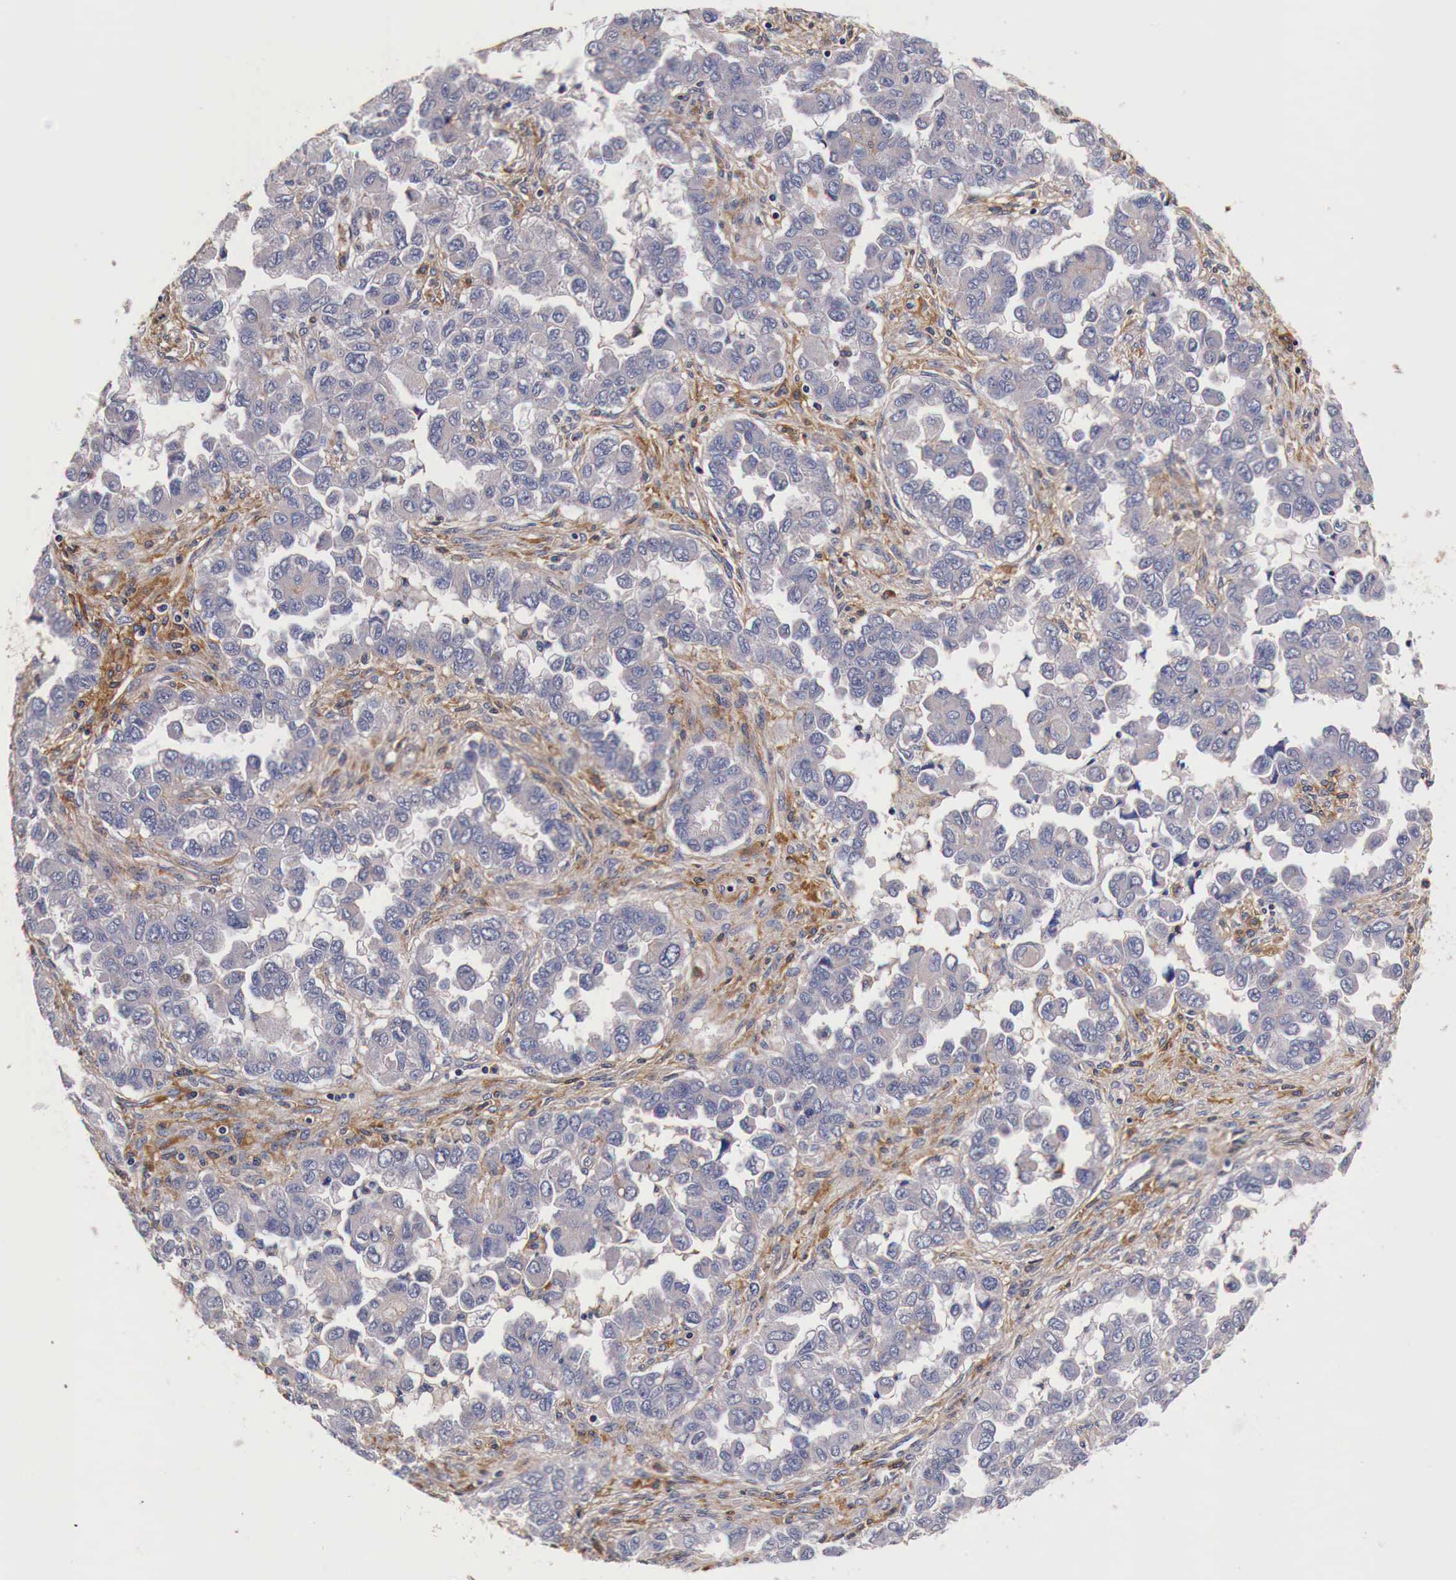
{"staining": {"intensity": "negative", "quantity": "none", "location": "none"}, "tissue": "ovarian cancer", "cell_type": "Tumor cells", "image_type": "cancer", "snomed": [{"axis": "morphology", "description": "Cystadenocarcinoma, serous, NOS"}, {"axis": "topography", "description": "Ovary"}], "caption": "Human serous cystadenocarcinoma (ovarian) stained for a protein using IHC reveals no staining in tumor cells.", "gene": "RP2", "patient": {"sex": "female", "age": 84}}